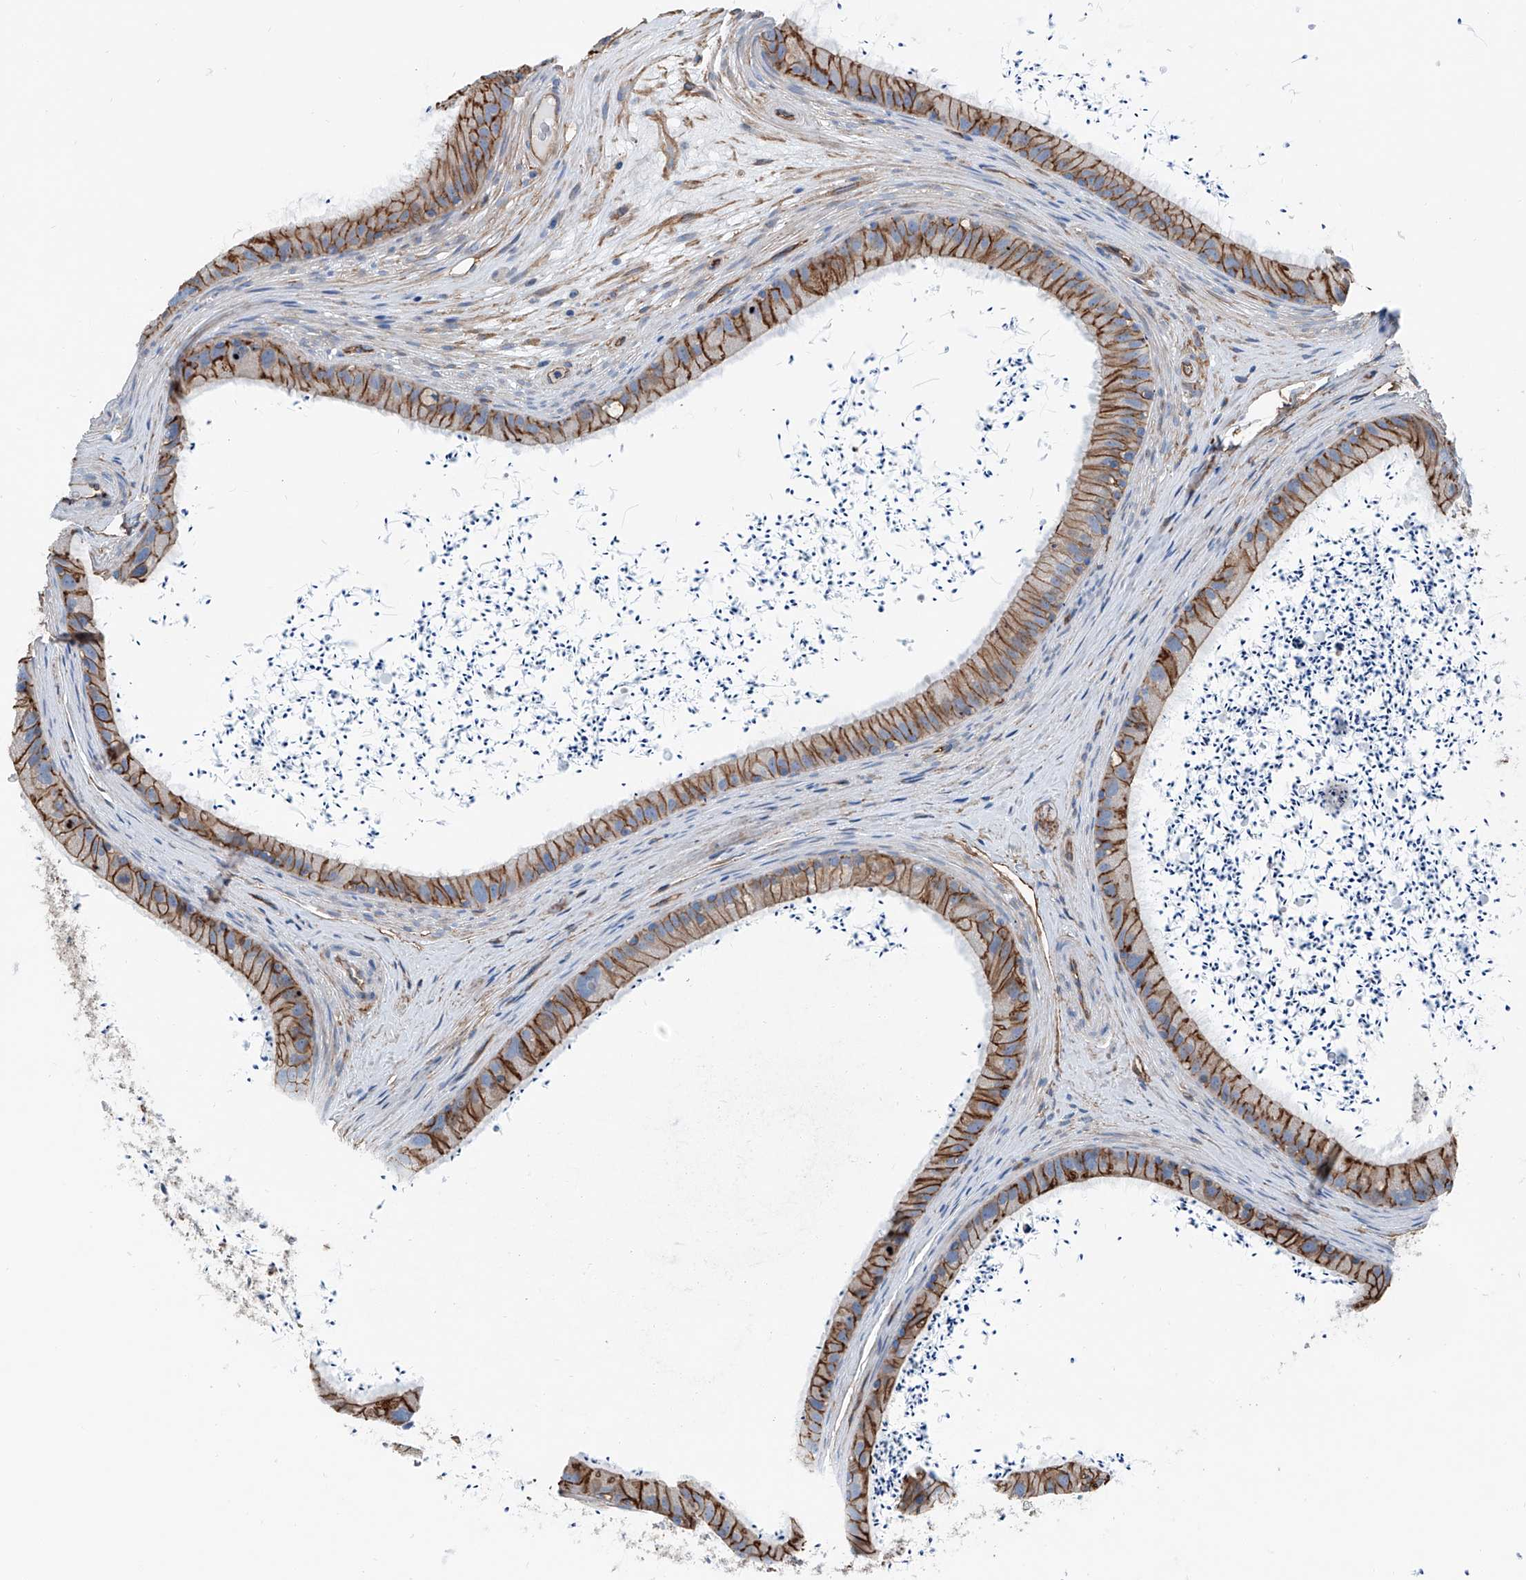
{"staining": {"intensity": "moderate", "quantity": "25%-75%", "location": "cytoplasmic/membranous"}, "tissue": "epididymis", "cell_type": "Glandular cells", "image_type": "normal", "snomed": [{"axis": "morphology", "description": "Normal tissue, NOS"}, {"axis": "topography", "description": "Epididymis, spermatic cord, NOS"}], "caption": "This photomicrograph exhibits unremarkable epididymis stained with immunohistochemistry to label a protein in brown. The cytoplasmic/membranous of glandular cells show moderate positivity for the protein. Nuclei are counter-stained blue.", "gene": "THEMIS2", "patient": {"sex": "male", "age": 50}}